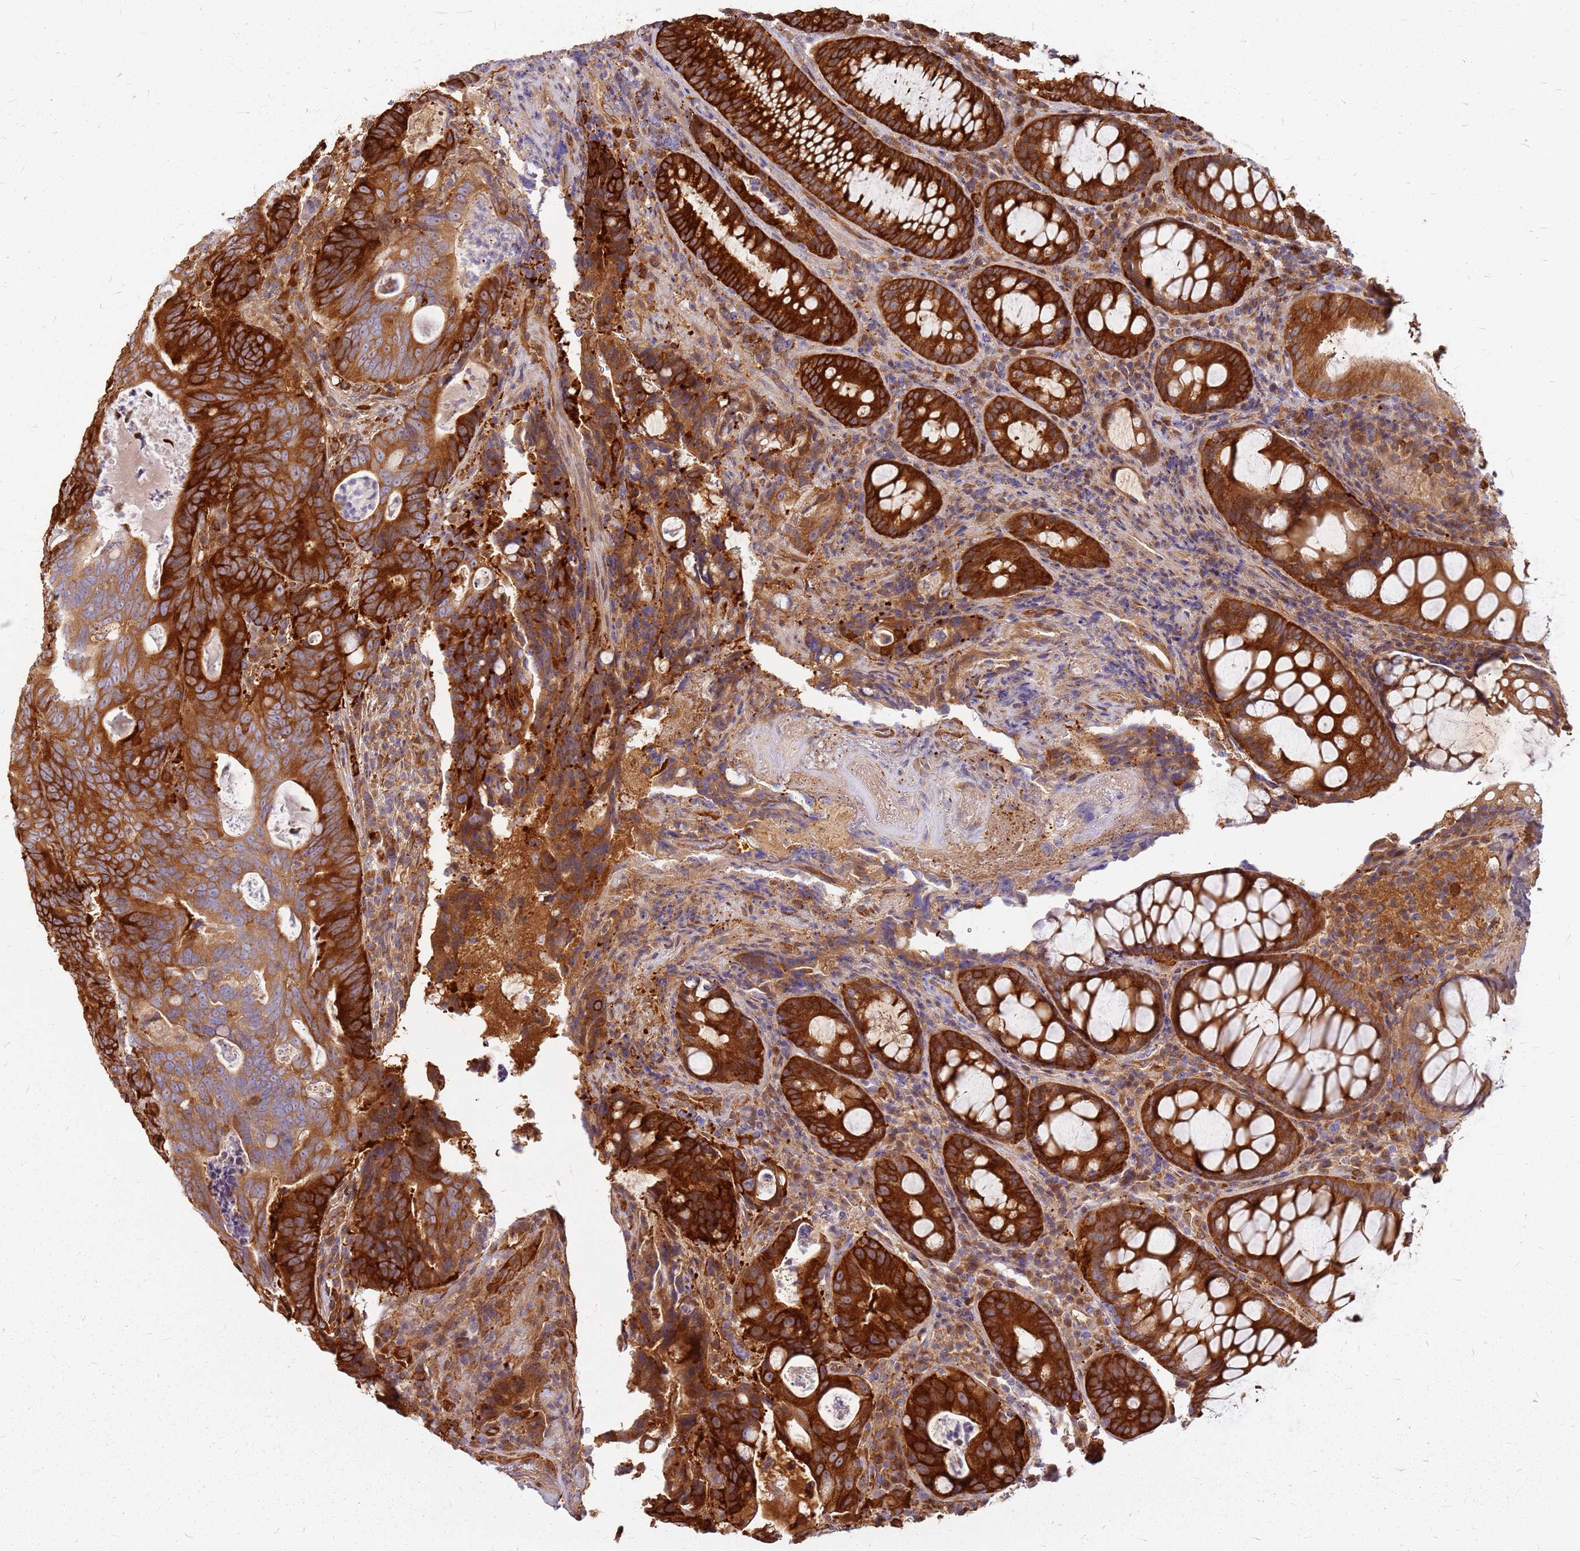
{"staining": {"intensity": "strong", "quantity": ">75%", "location": "cytoplasmic/membranous"}, "tissue": "colorectal cancer", "cell_type": "Tumor cells", "image_type": "cancer", "snomed": [{"axis": "morphology", "description": "Adenocarcinoma, NOS"}, {"axis": "topography", "description": "Colon"}], "caption": "Immunohistochemical staining of human colorectal cancer demonstrates high levels of strong cytoplasmic/membranous protein staining in about >75% of tumor cells.", "gene": "HDX", "patient": {"sex": "female", "age": 82}}